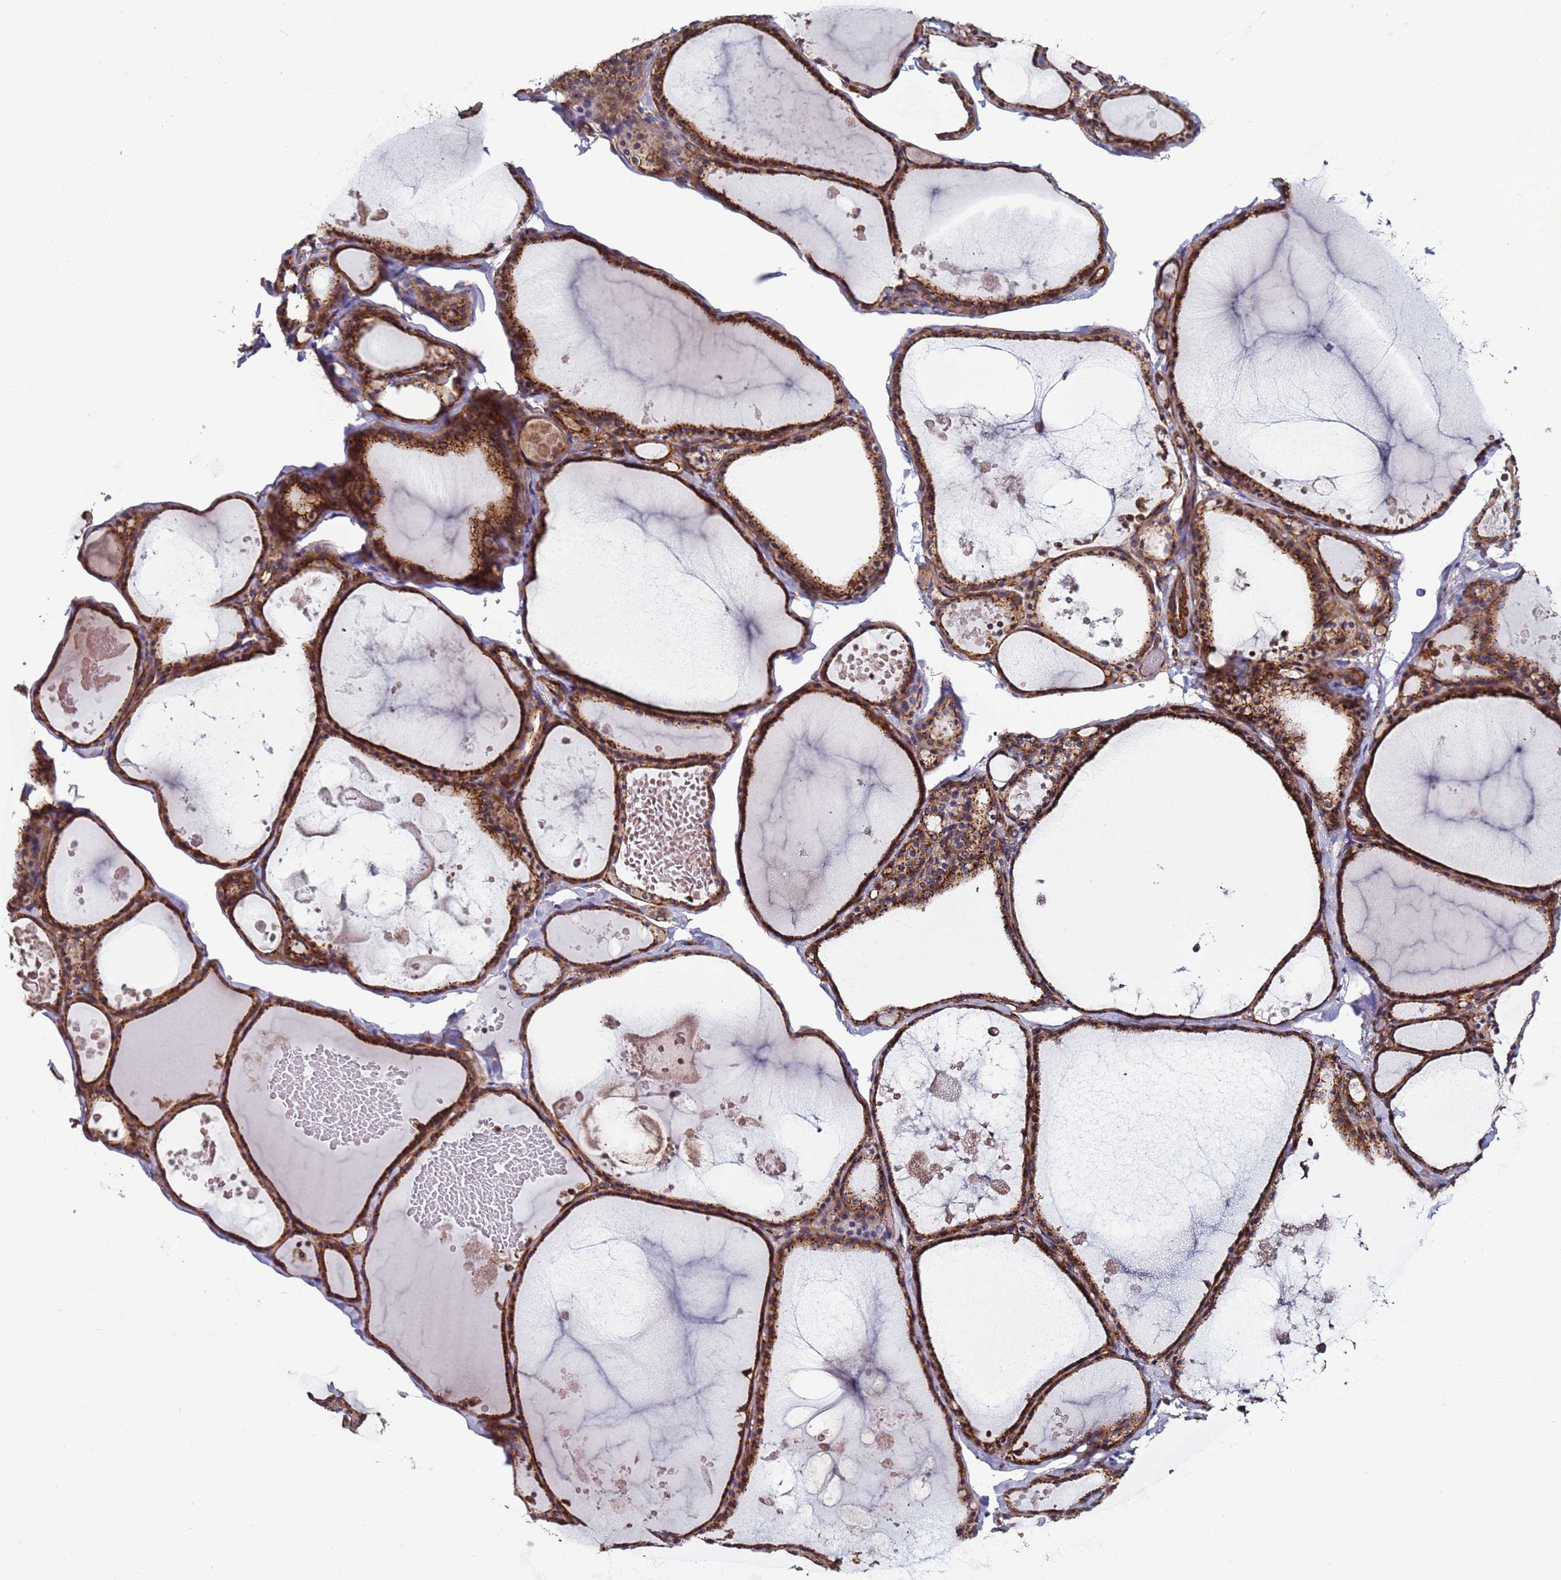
{"staining": {"intensity": "strong", "quantity": ">75%", "location": "cytoplasmic/membranous"}, "tissue": "thyroid gland", "cell_type": "Glandular cells", "image_type": "normal", "snomed": [{"axis": "morphology", "description": "Normal tissue, NOS"}, {"axis": "topography", "description": "Thyroid gland"}], "caption": "Brown immunohistochemical staining in benign thyroid gland exhibits strong cytoplasmic/membranous staining in about >75% of glandular cells. (Brightfield microscopy of DAB IHC at high magnification).", "gene": "ZBTB39", "patient": {"sex": "male", "age": 56}}